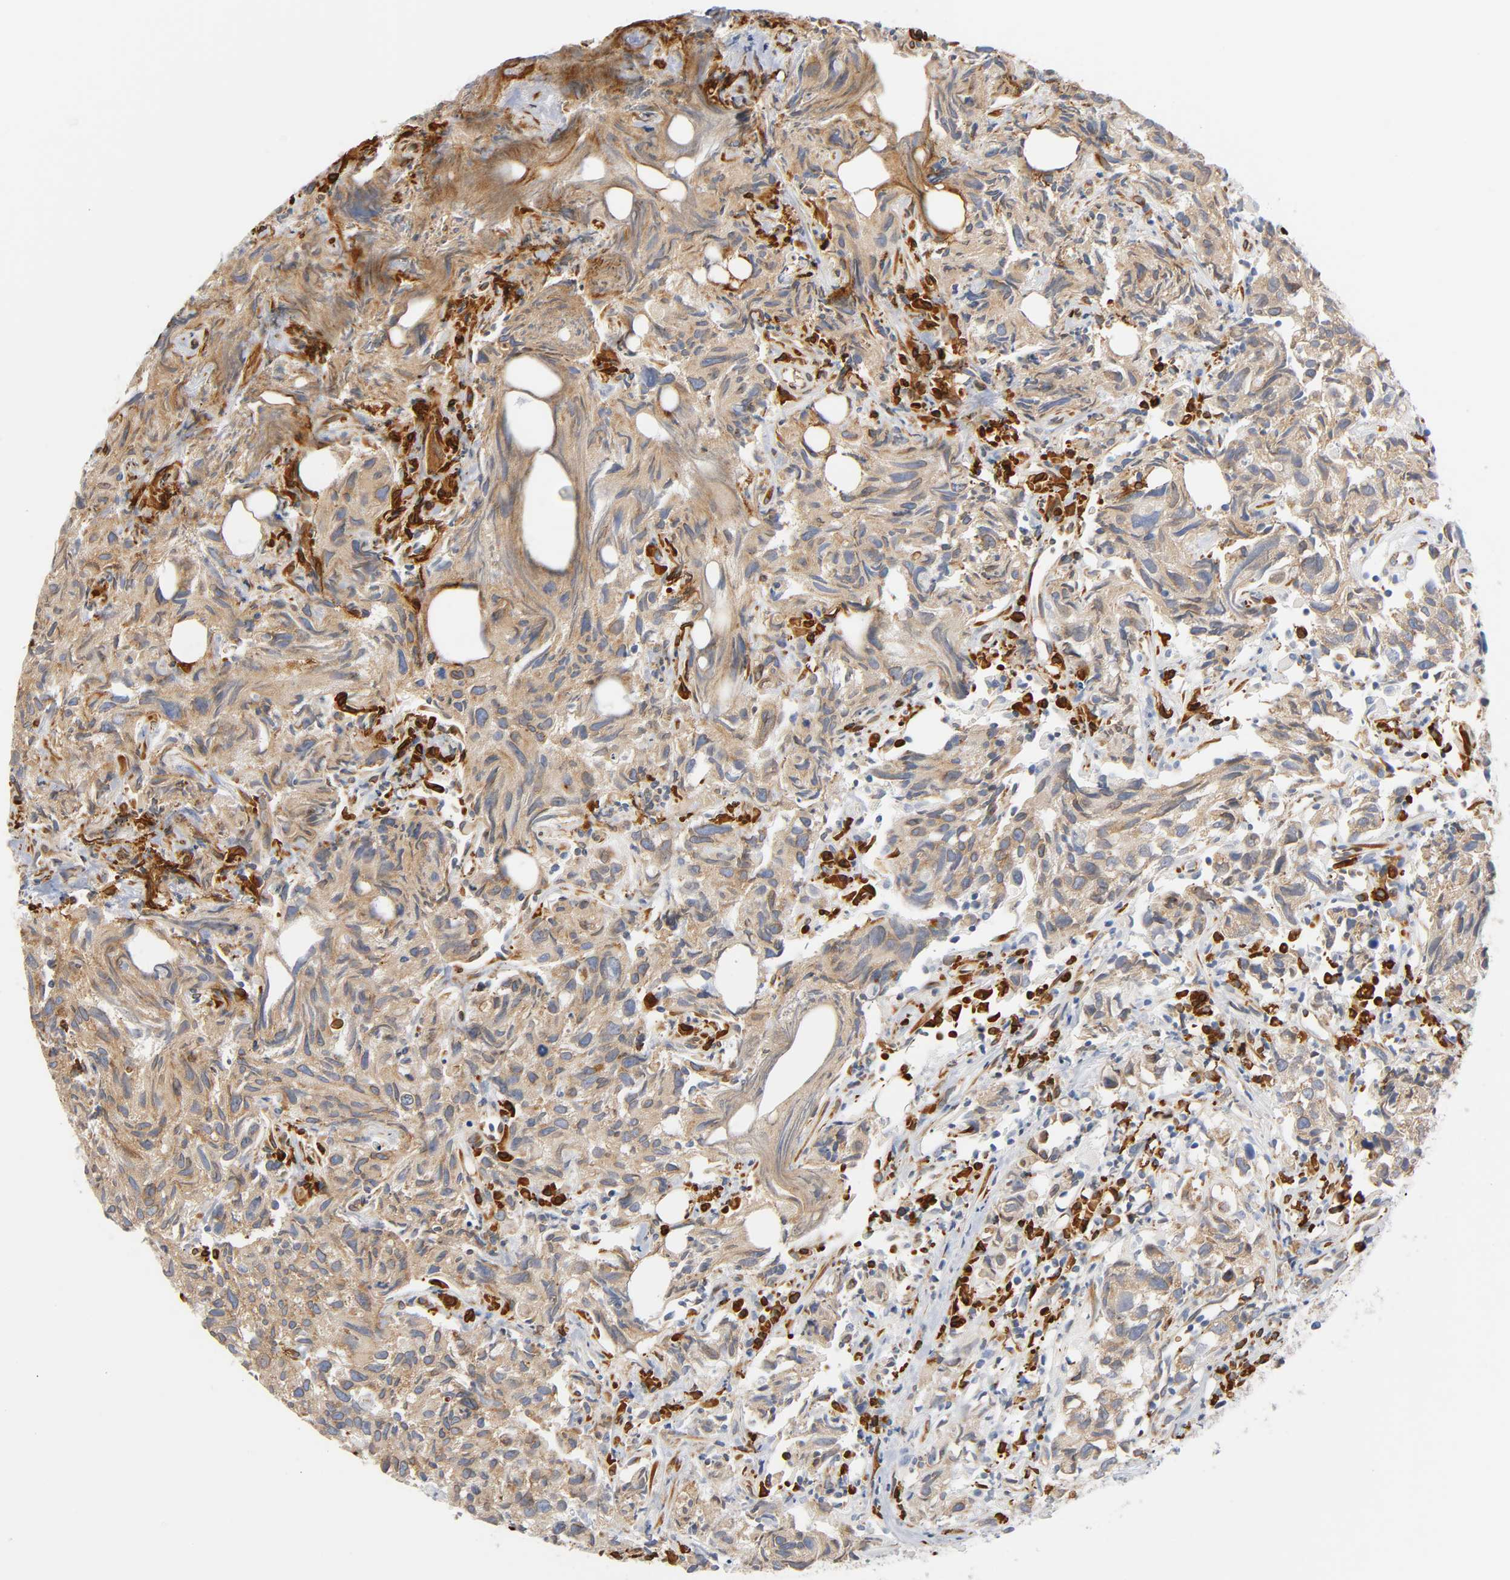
{"staining": {"intensity": "weak", "quantity": ">75%", "location": "cytoplasmic/membranous"}, "tissue": "urothelial cancer", "cell_type": "Tumor cells", "image_type": "cancer", "snomed": [{"axis": "morphology", "description": "Urothelial carcinoma, High grade"}, {"axis": "topography", "description": "Urinary bladder"}], "caption": "This histopathology image reveals urothelial cancer stained with IHC to label a protein in brown. The cytoplasmic/membranous of tumor cells show weak positivity for the protein. Nuclei are counter-stained blue.", "gene": "UCKL1", "patient": {"sex": "female", "age": 75}}